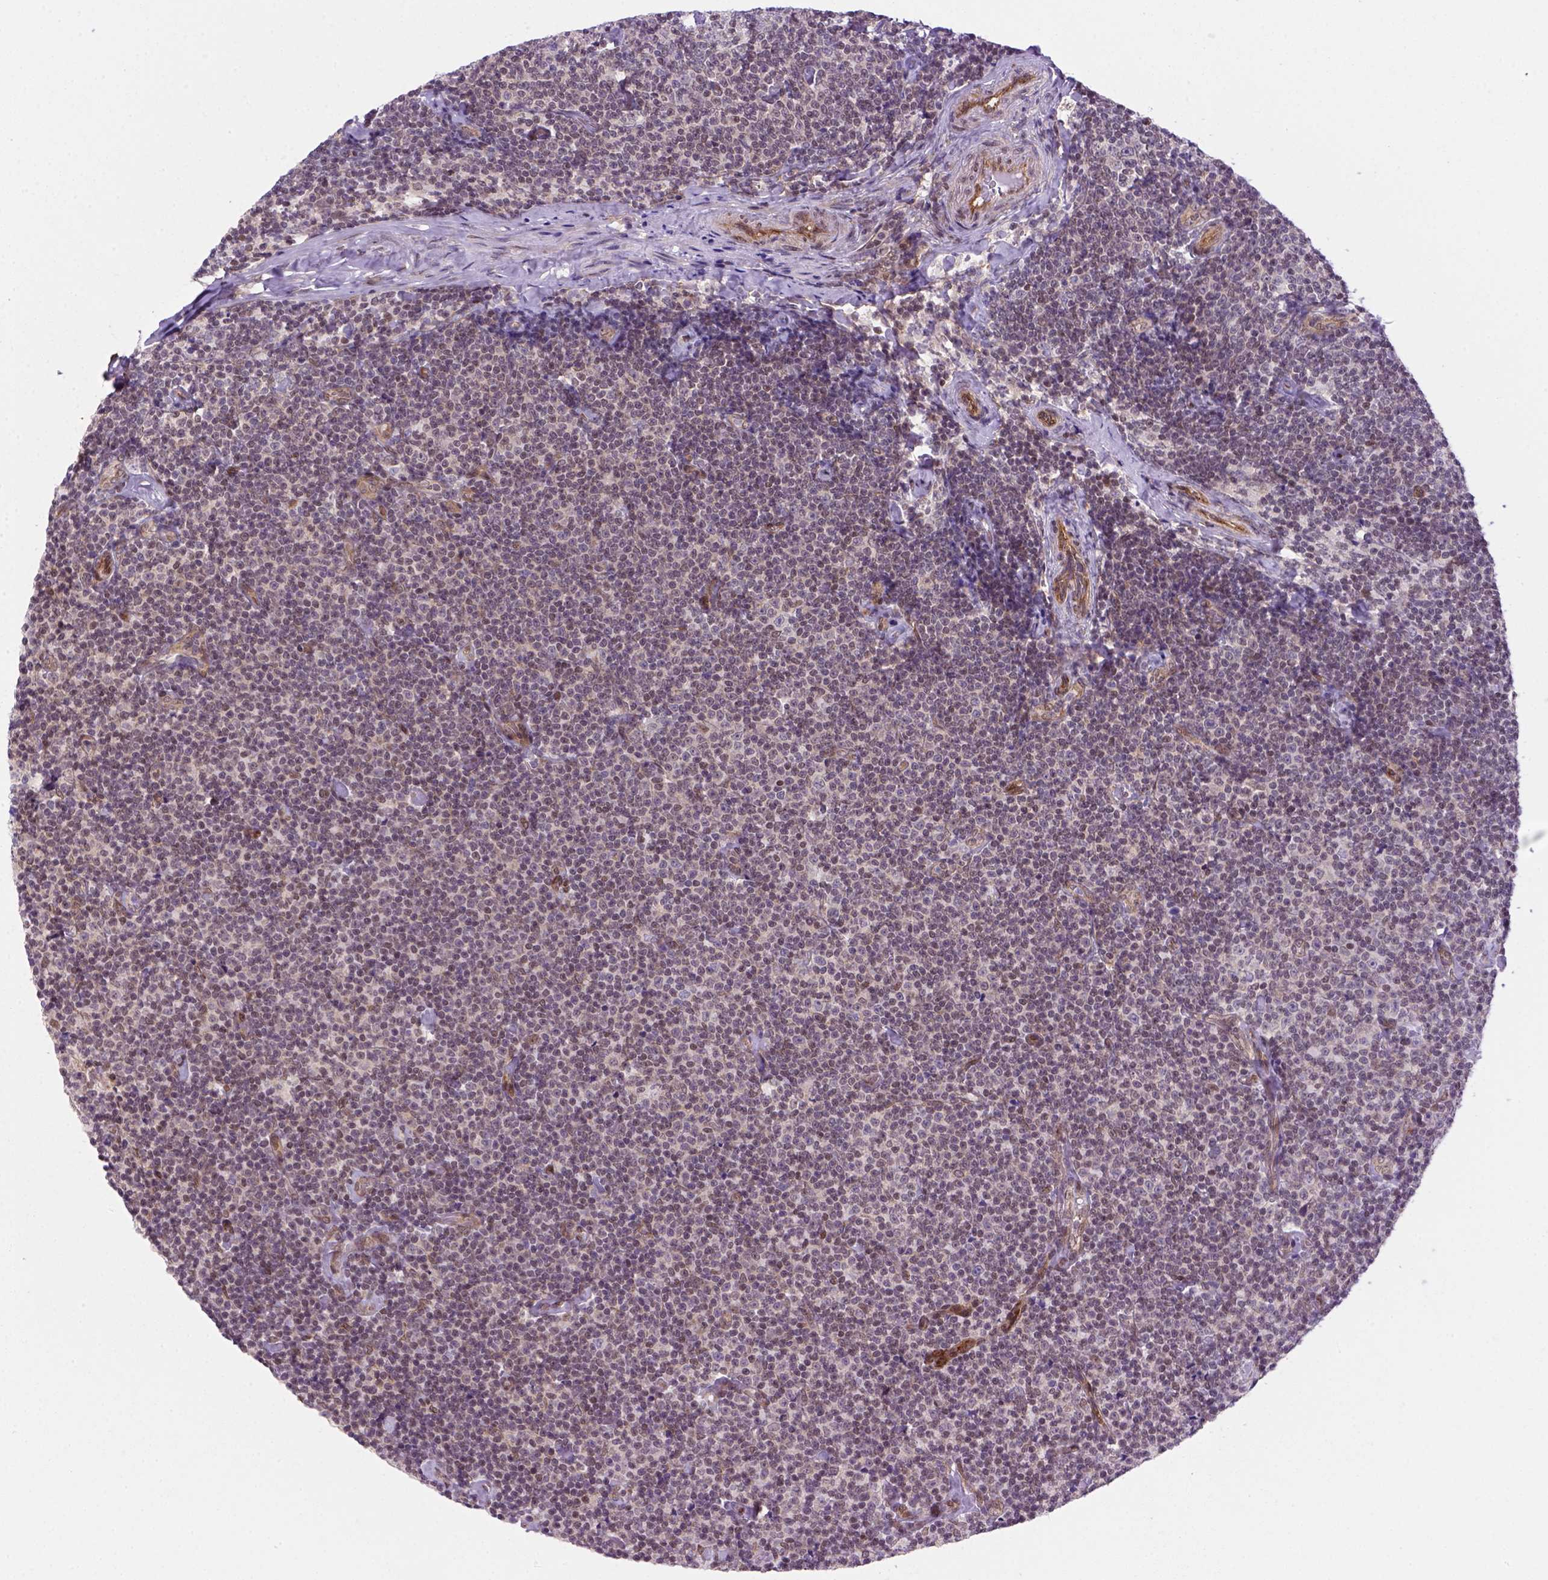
{"staining": {"intensity": "negative", "quantity": "none", "location": "none"}, "tissue": "lymphoma", "cell_type": "Tumor cells", "image_type": "cancer", "snomed": [{"axis": "morphology", "description": "Malignant lymphoma, non-Hodgkin's type, Low grade"}, {"axis": "topography", "description": "Lymph node"}], "caption": "Lymphoma was stained to show a protein in brown. There is no significant positivity in tumor cells.", "gene": "MGMT", "patient": {"sex": "male", "age": 81}}